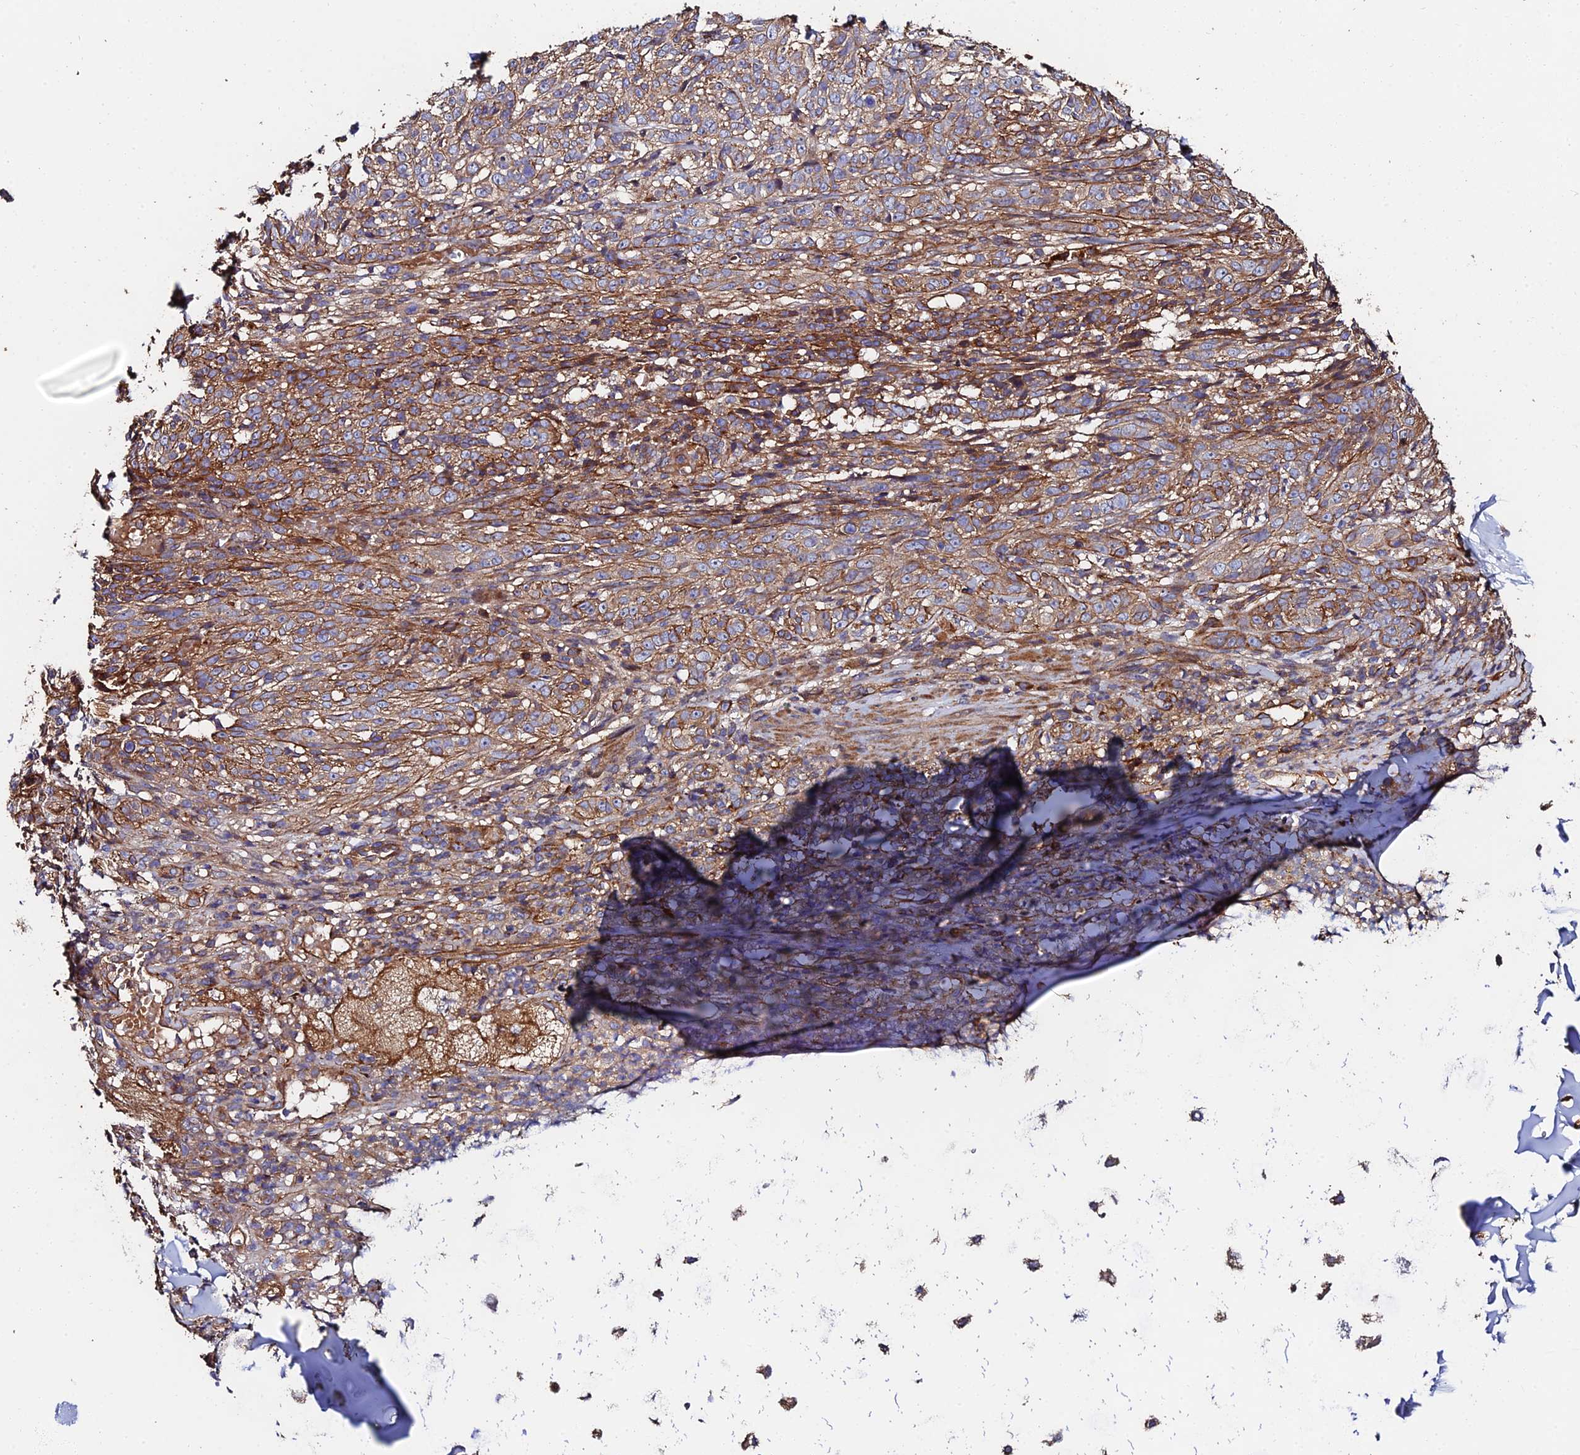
{"staining": {"intensity": "moderate", "quantity": "<25%", "location": "cytoplasmic/membranous"}, "tissue": "adipose tissue", "cell_type": "Adipocytes", "image_type": "normal", "snomed": [{"axis": "morphology", "description": "Normal tissue, NOS"}, {"axis": "morphology", "description": "Basal cell carcinoma"}, {"axis": "topography", "description": "Cartilage tissue"}, {"axis": "topography", "description": "Nasopharynx"}, {"axis": "topography", "description": "Oral tissue"}], "caption": "Adipose tissue stained with IHC shows moderate cytoplasmic/membranous expression in approximately <25% of adipocytes. Nuclei are stained in blue.", "gene": "EXT1", "patient": {"sex": "female", "age": 77}}